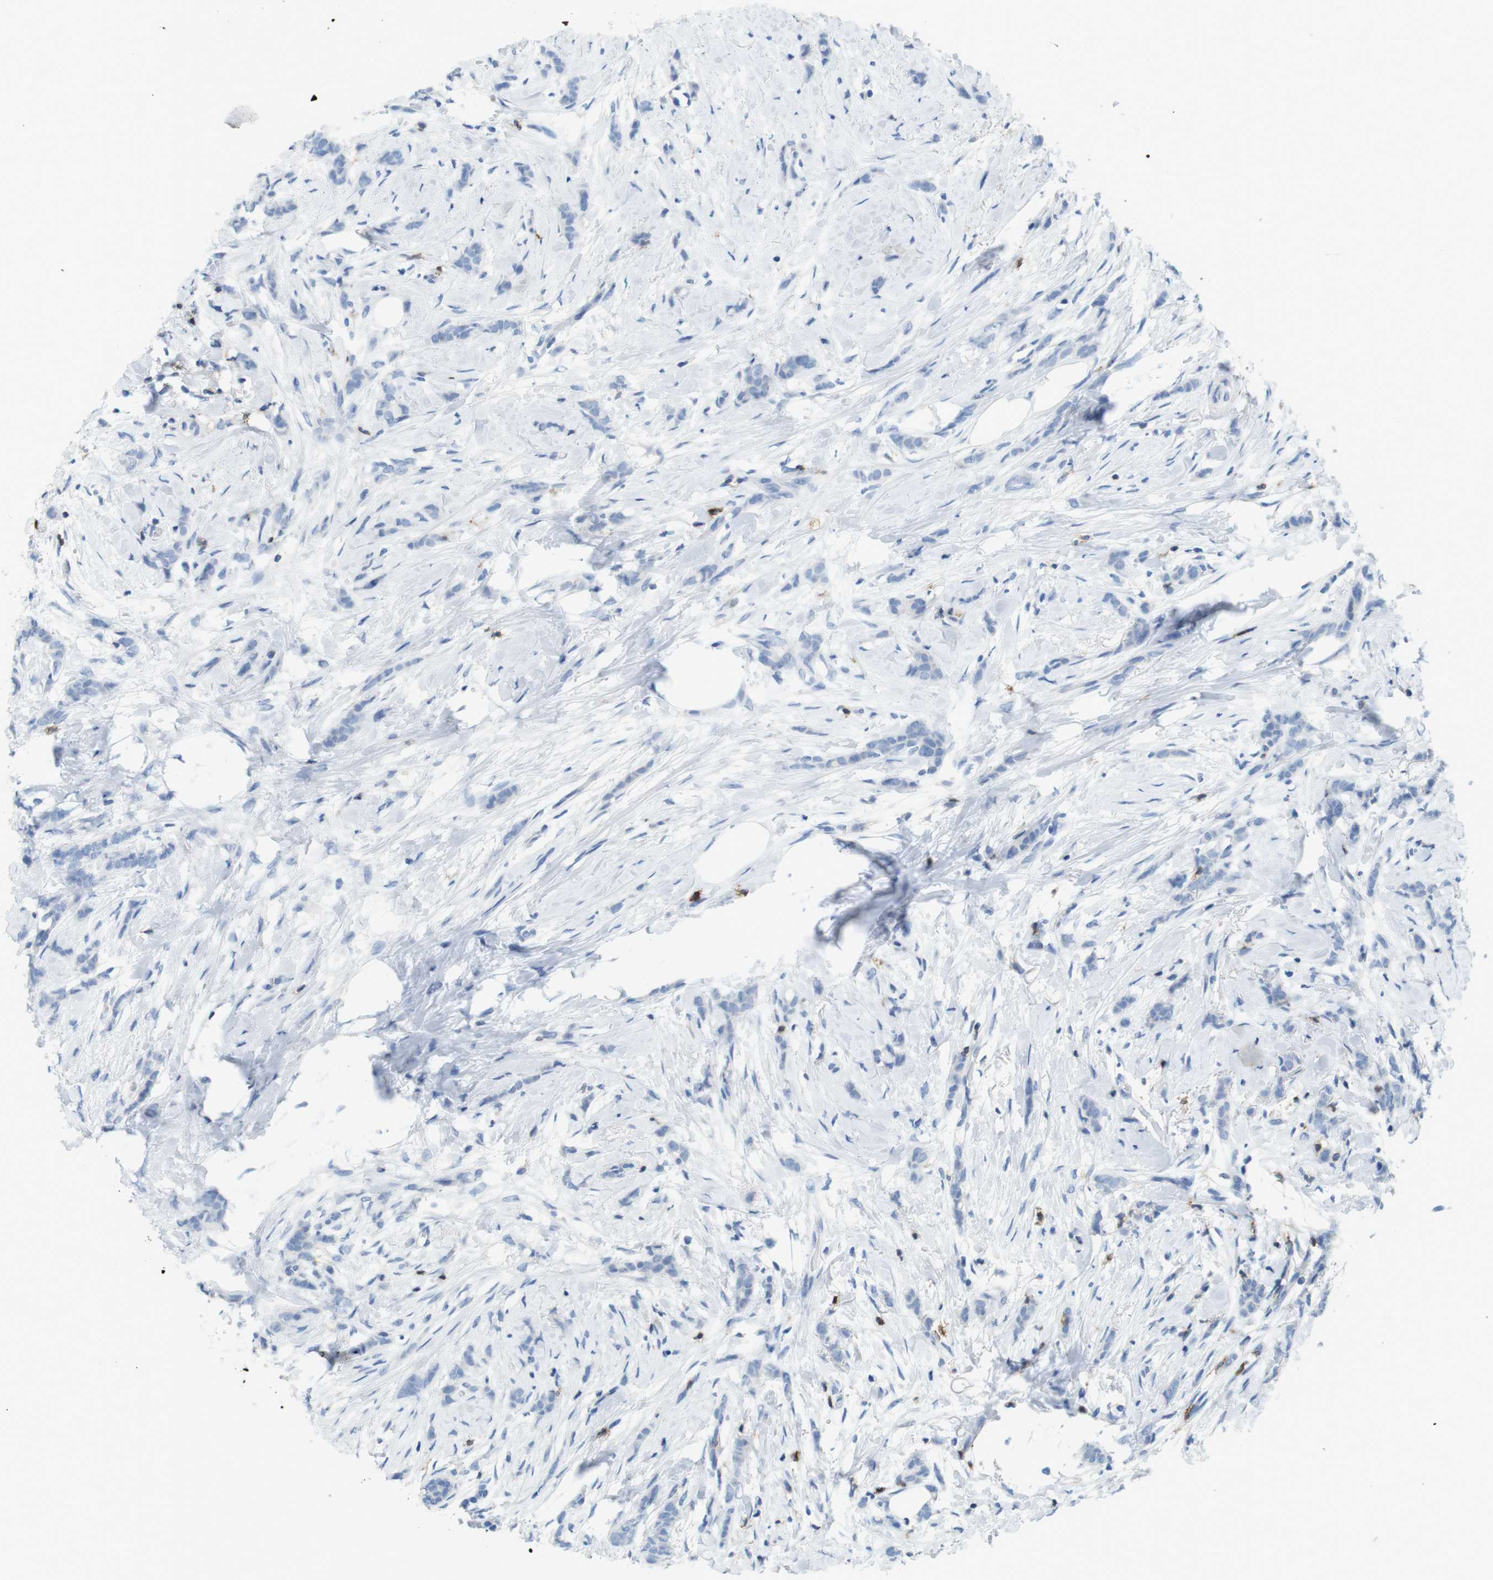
{"staining": {"intensity": "negative", "quantity": "none", "location": "none"}, "tissue": "breast cancer", "cell_type": "Tumor cells", "image_type": "cancer", "snomed": [{"axis": "morphology", "description": "Lobular carcinoma, in situ"}, {"axis": "morphology", "description": "Lobular carcinoma"}, {"axis": "topography", "description": "Breast"}], "caption": "Immunohistochemistry micrograph of human breast cancer (lobular carcinoma in situ) stained for a protein (brown), which demonstrates no staining in tumor cells.", "gene": "CD5", "patient": {"sex": "female", "age": 41}}